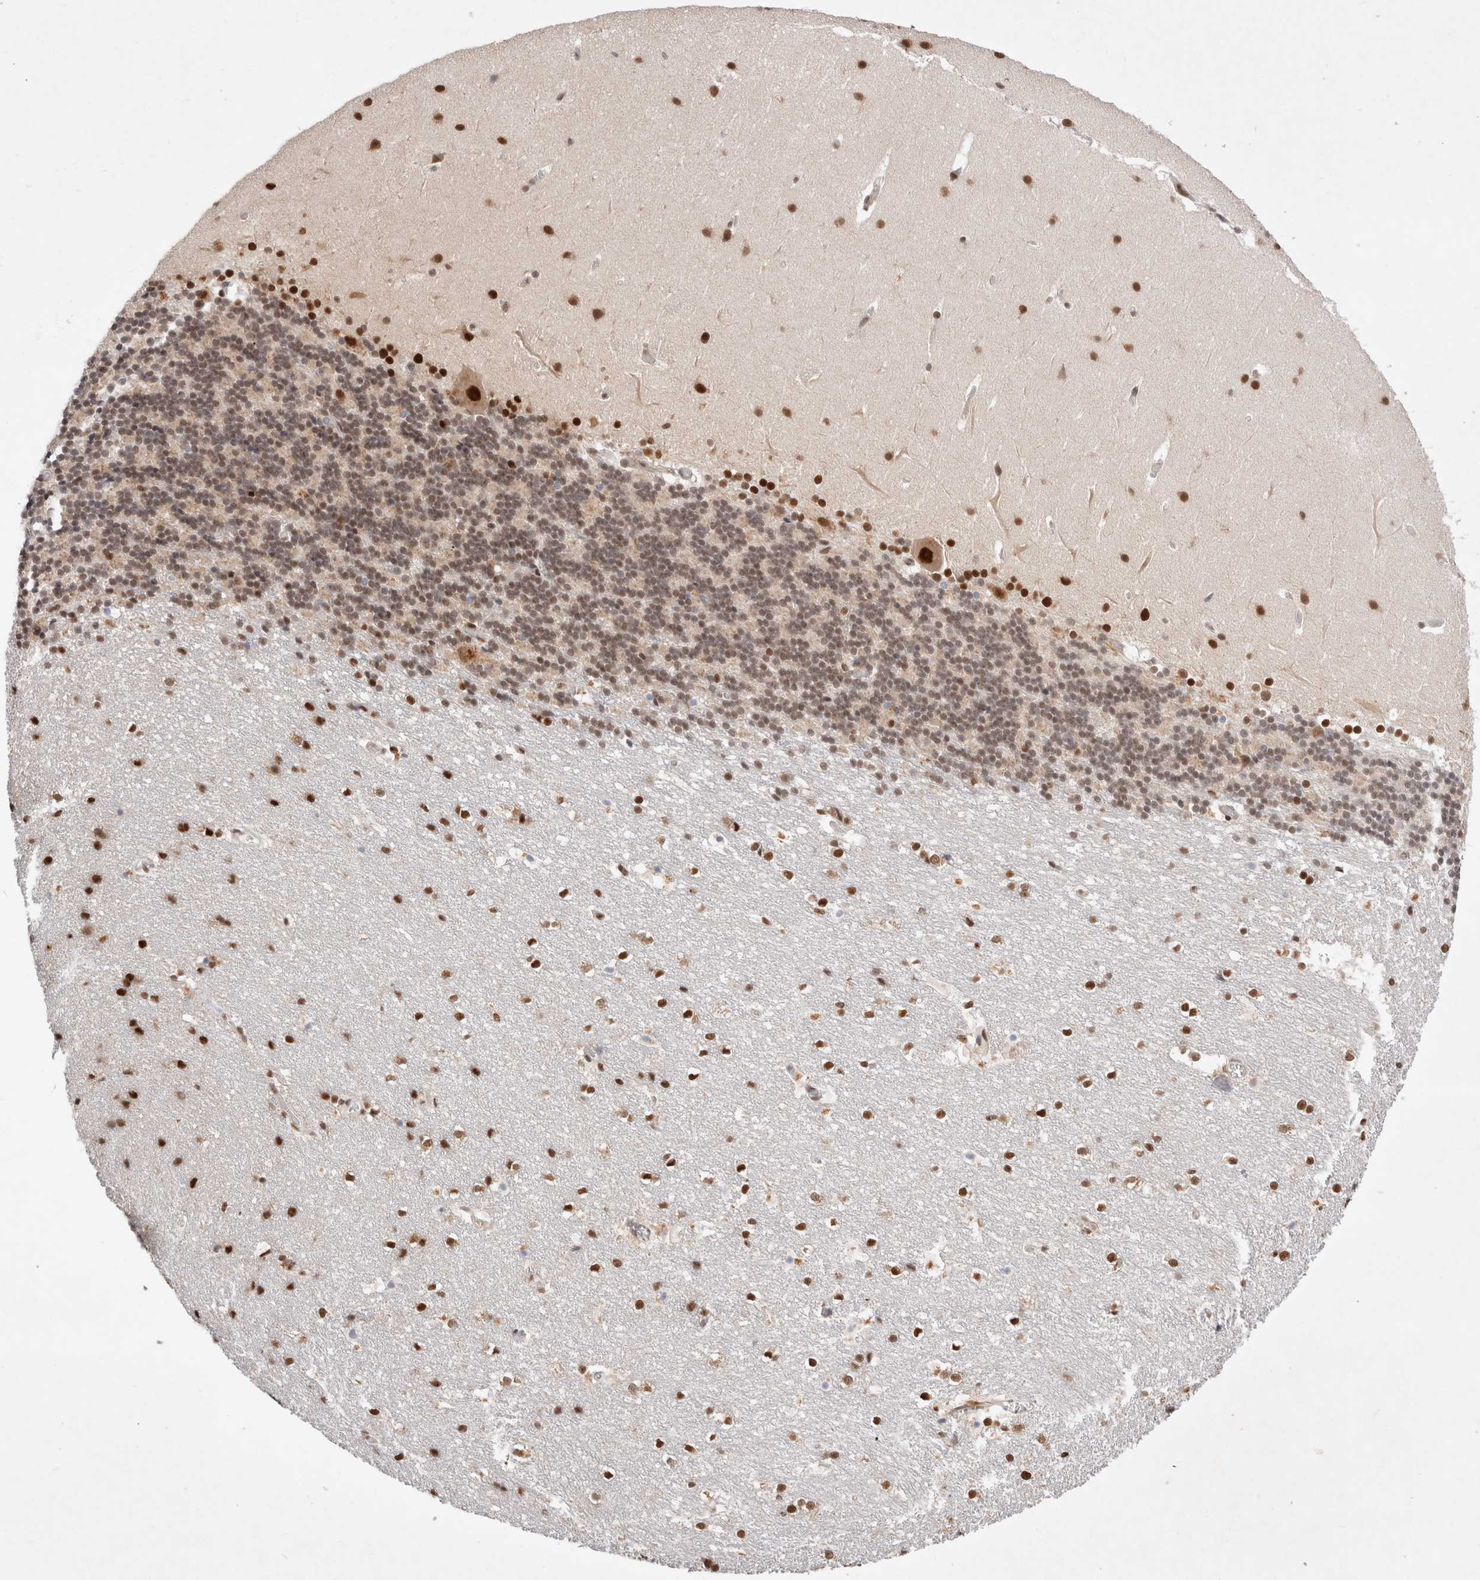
{"staining": {"intensity": "moderate", "quantity": "25%-75%", "location": "nuclear"}, "tissue": "cerebellum", "cell_type": "Cells in granular layer", "image_type": "normal", "snomed": [{"axis": "morphology", "description": "Normal tissue, NOS"}, {"axis": "topography", "description": "Cerebellum"}], "caption": "Immunohistochemistry (IHC) (DAB (3,3'-diaminobenzidine)) staining of unremarkable cerebellum shows moderate nuclear protein expression in about 25%-75% of cells in granular layer.", "gene": "GTF2I", "patient": {"sex": "female", "age": 19}}